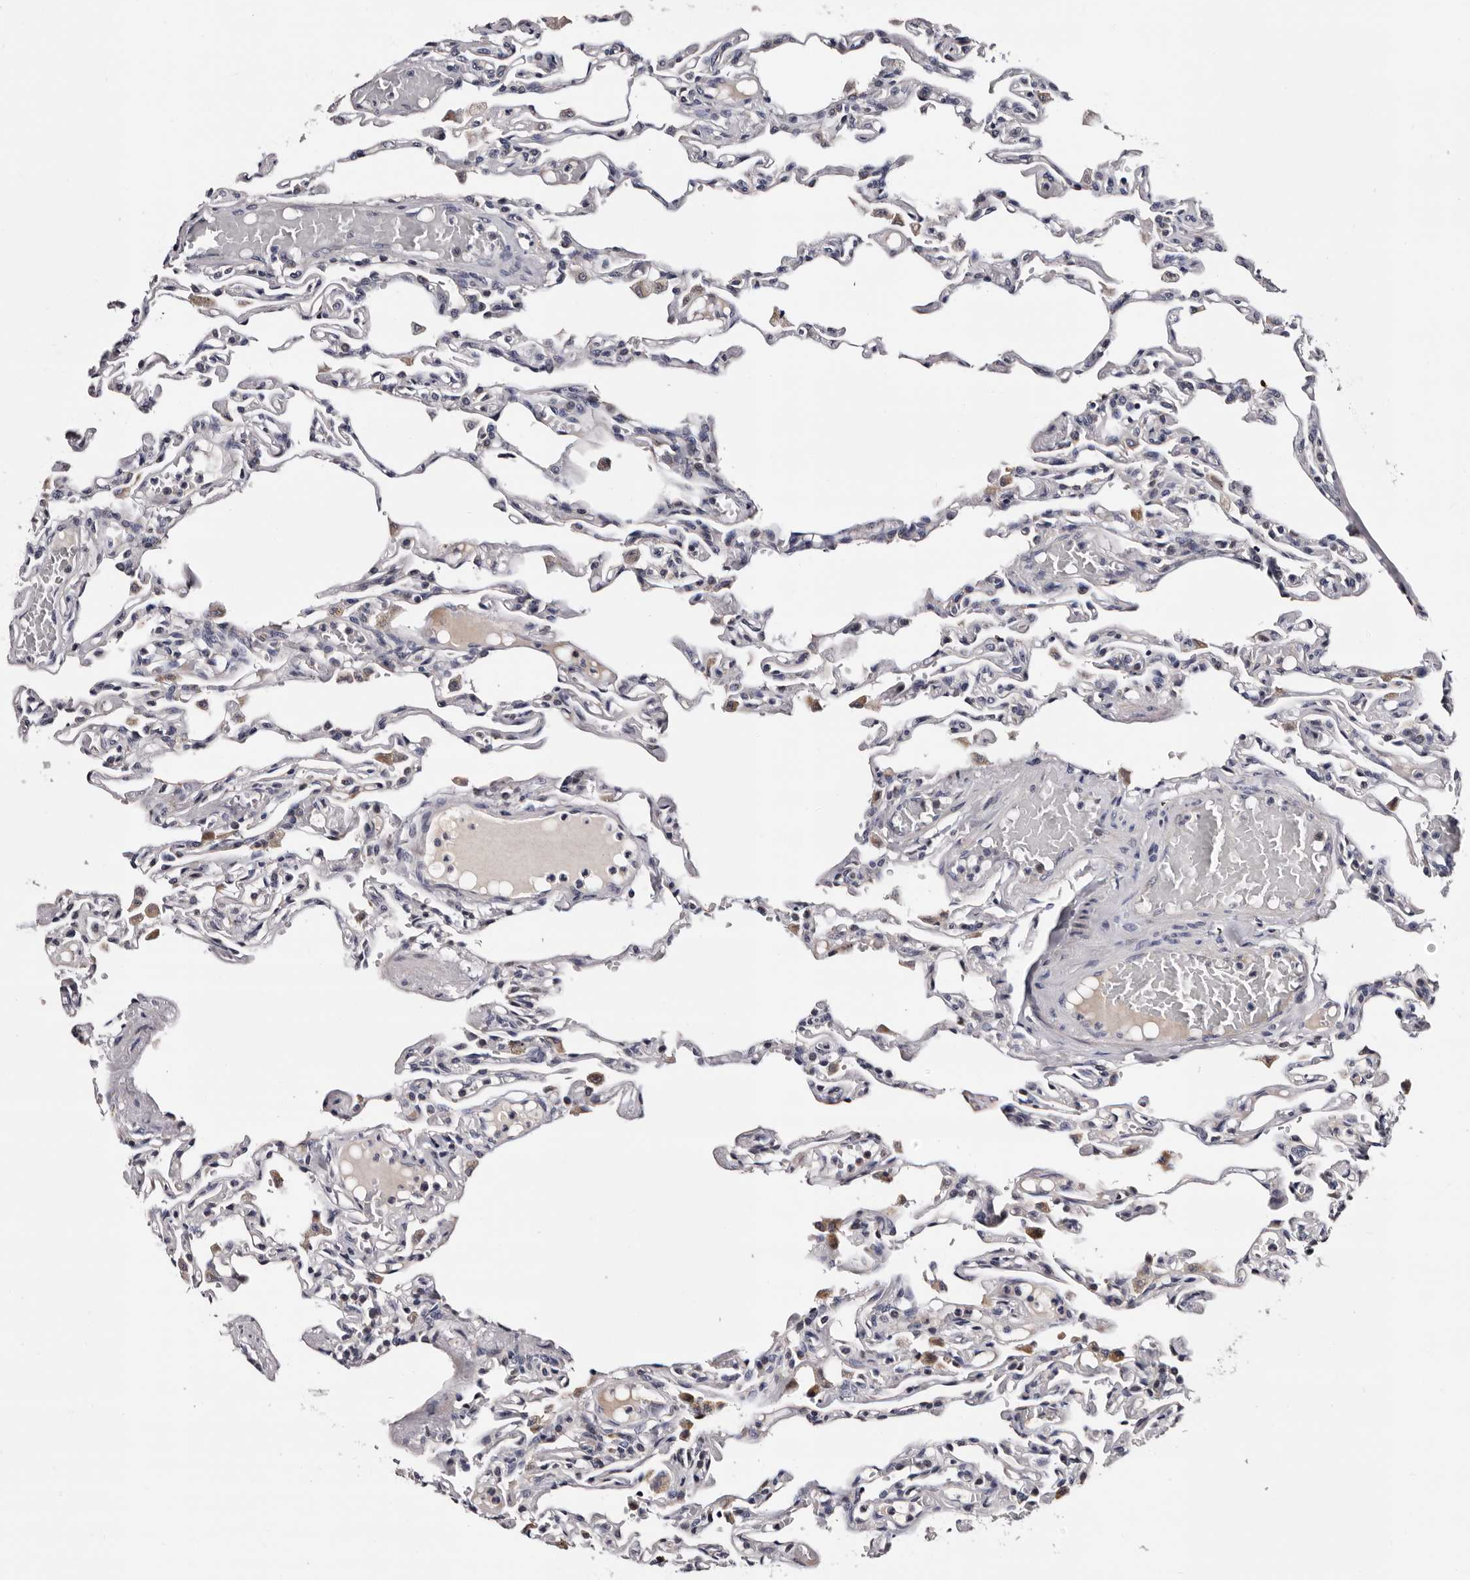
{"staining": {"intensity": "moderate", "quantity": "<25%", "location": "cytoplasmic/membranous"}, "tissue": "lung", "cell_type": "Alveolar cells", "image_type": "normal", "snomed": [{"axis": "morphology", "description": "Normal tissue, NOS"}, {"axis": "topography", "description": "Lung"}], "caption": "Brown immunohistochemical staining in normal human lung demonstrates moderate cytoplasmic/membranous expression in approximately <25% of alveolar cells. The staining was performed using DAB (3,3'-diaminobenzidine), with brown indicating positive protein expression. Nuclei are stained blue with hematoxylin.", "gene": "TAF4B", "patient": {"sex": "male", "age": 21}}